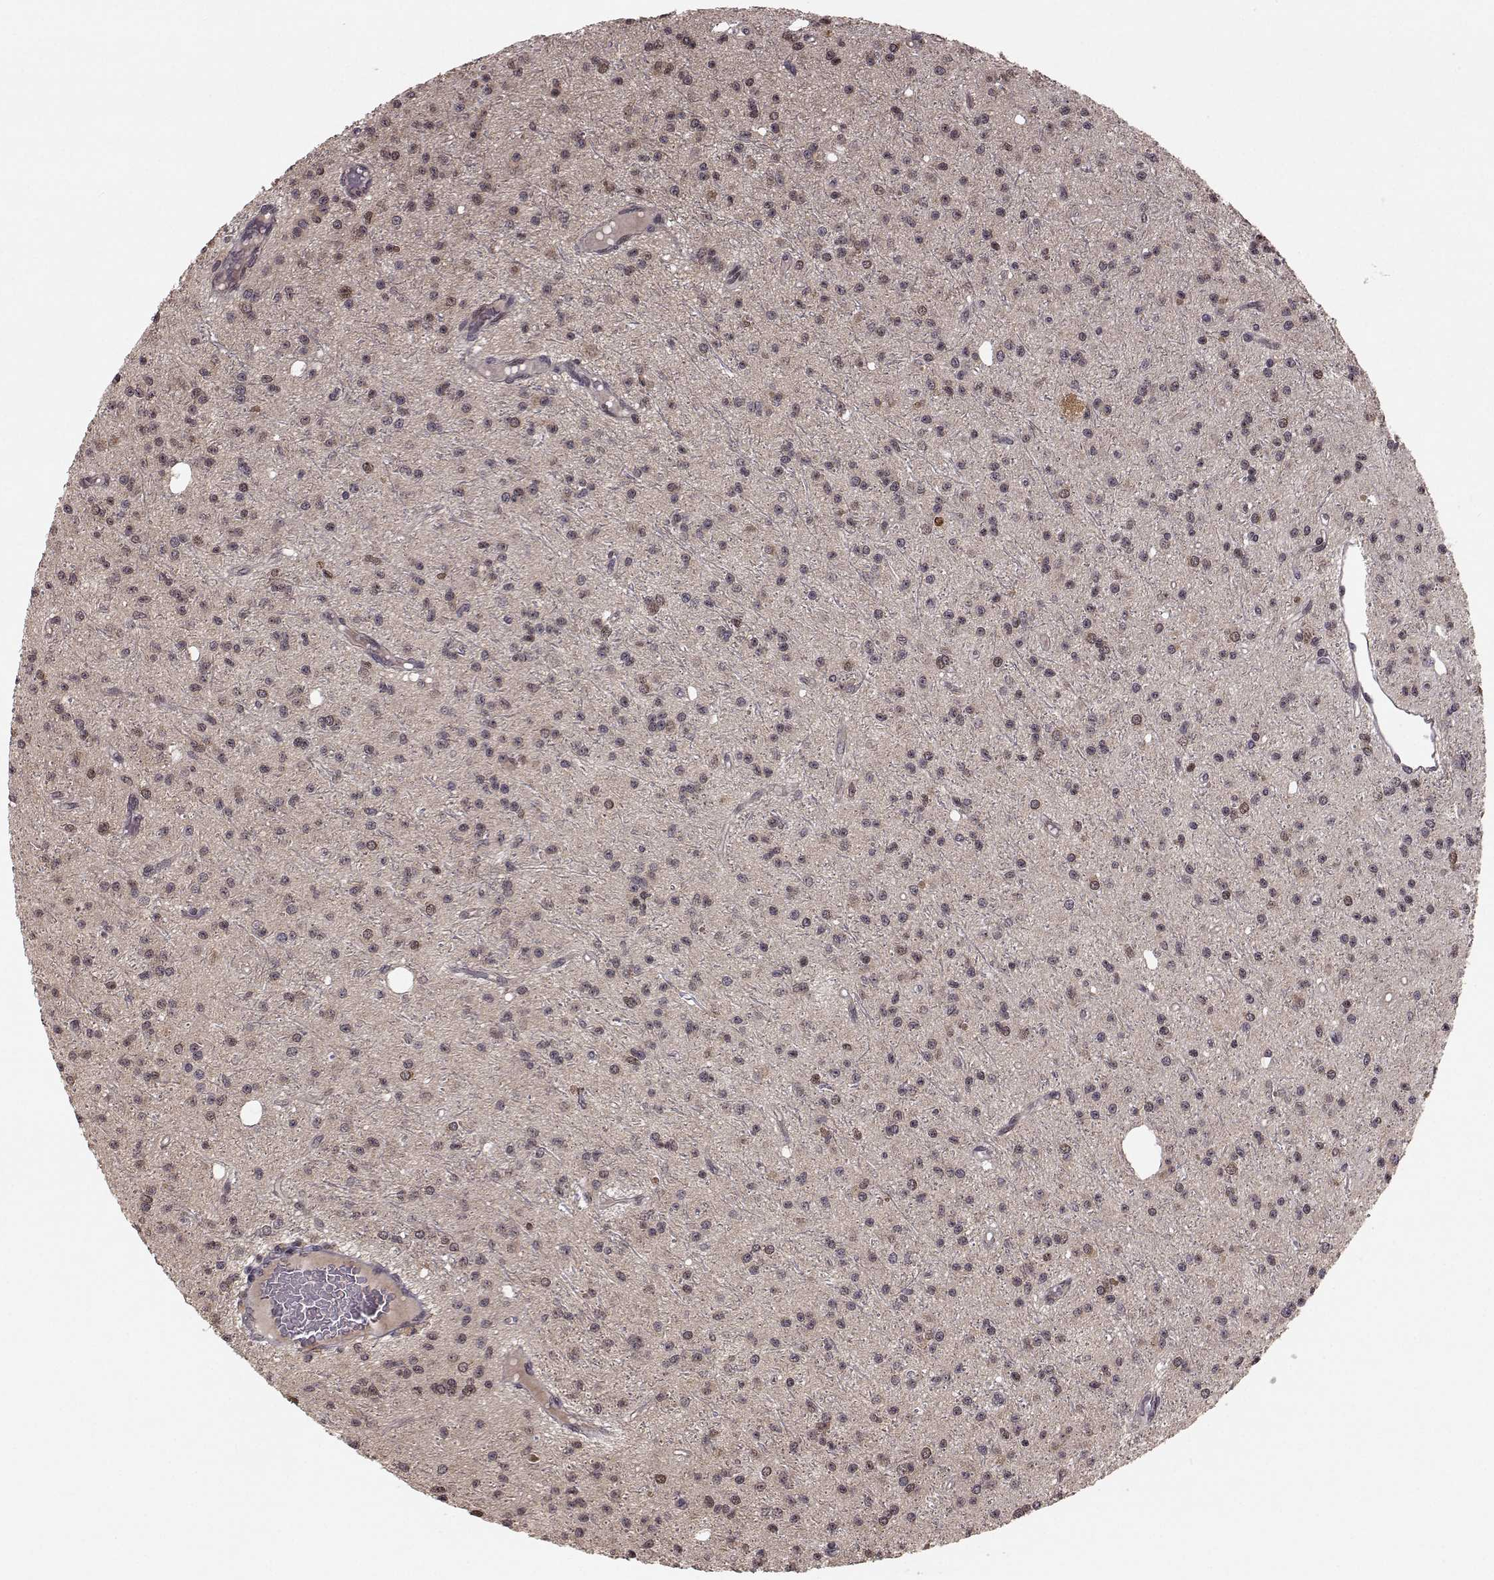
{"staining": {"intensity": "moderate", "quantity": "25%-75%", "location": "cytoplasmic/membranous,nuclear"}, "tissue": "glioma", "cell_type": "Tumor cells", "image_type": "cancer", "snomed": [{"axis": "morphology", "description": "Glioma, malignant, Low grade"}, {"axis": "topography", "description": "Brain"}], "caption": "Moderate cytoplasmic/membranous and nuclear protein positivity is appreciated in approximately 25%-75% of tumor cells in low-grade glioma (malignant).", "gene": "PLEKHG3", "patient": {"sex": "male", "age": 27}}